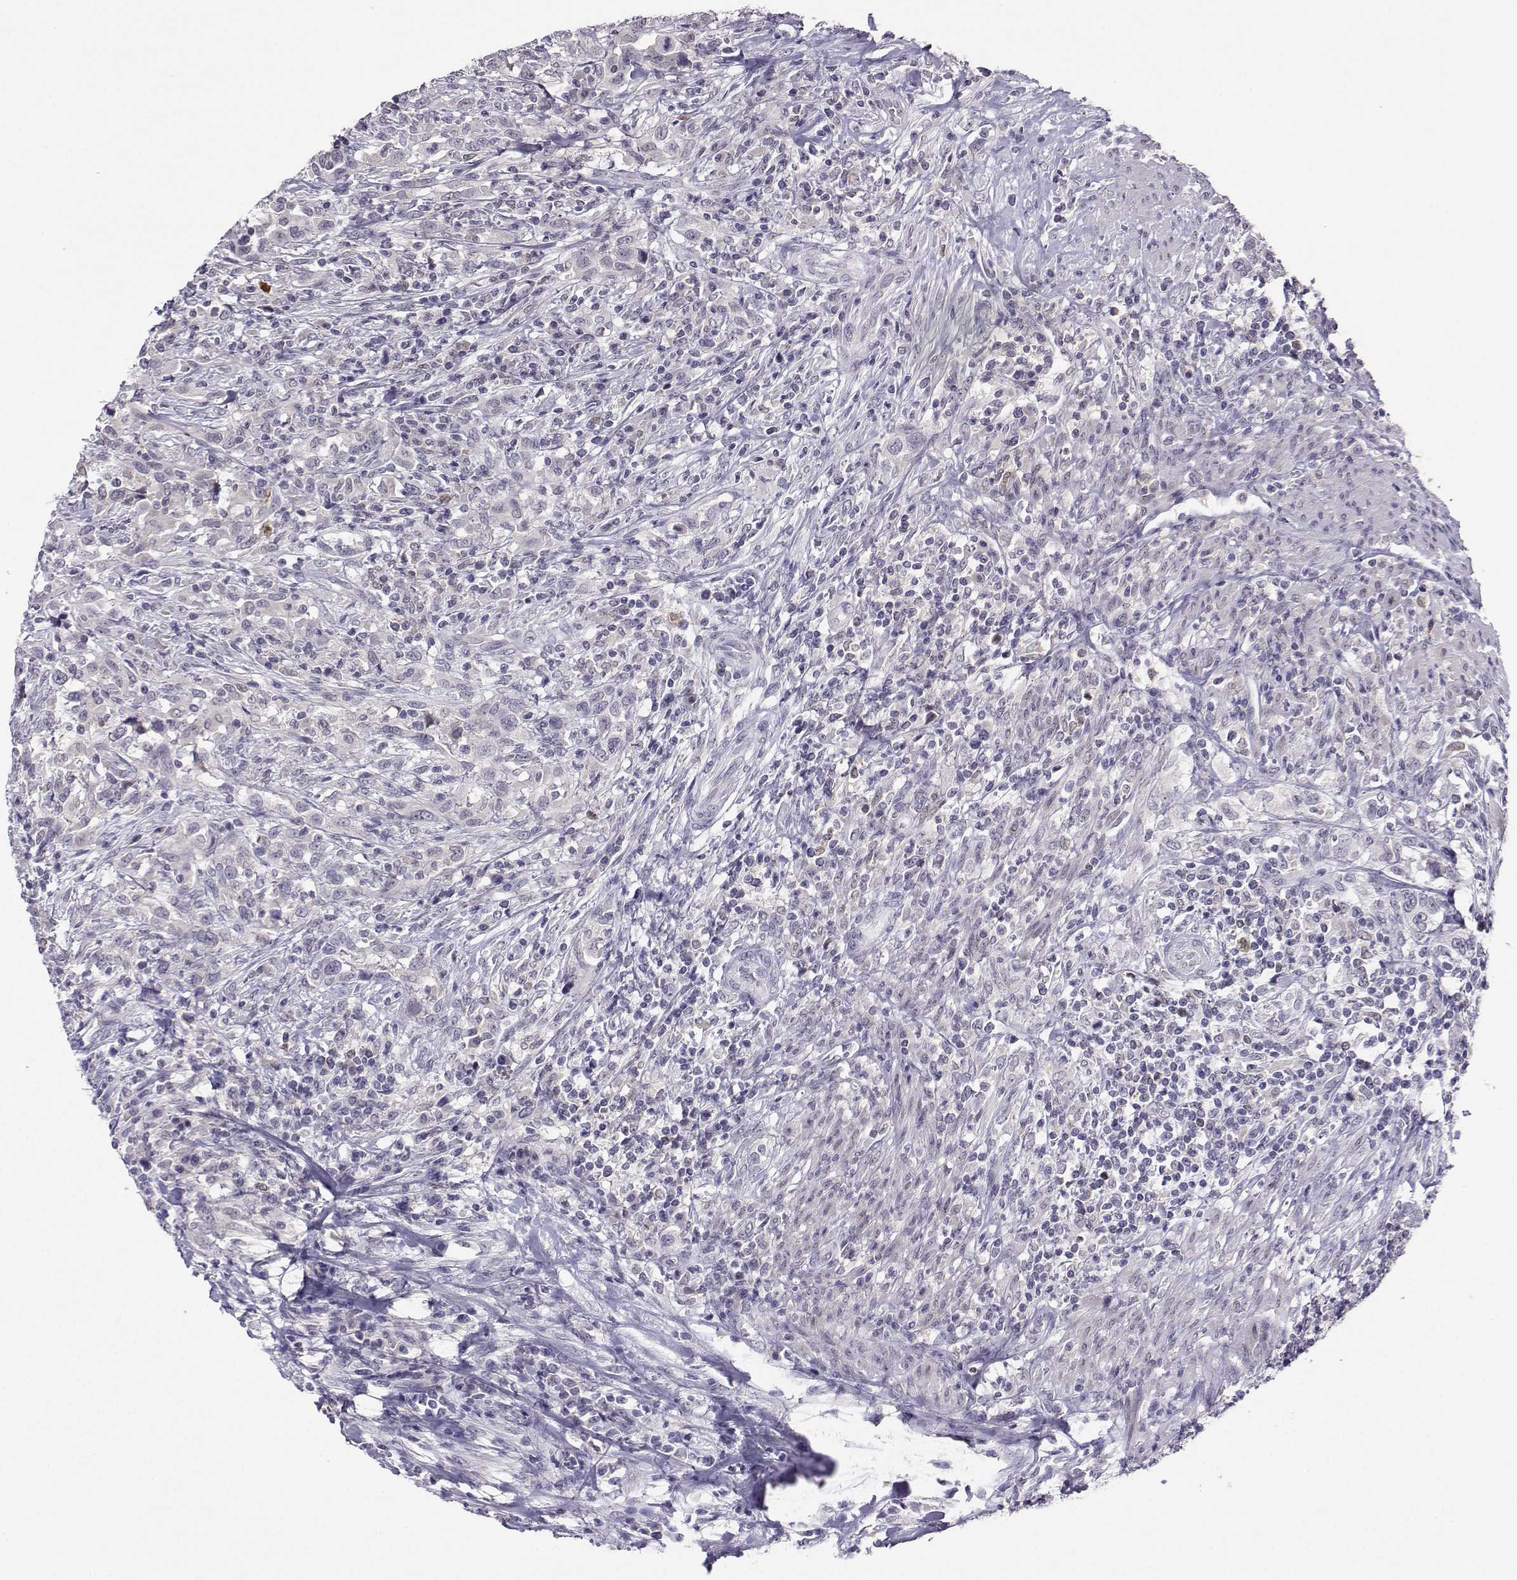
{"staining": {"intensity": "negative", "quantity": "none", "location": "none"}, "tissue": "urothelial cancer", "cell_type": "Tumor cells", "image_type": "cancer", "snomed": [{"axis": "morphology", "description": "Urothelial carcinoma, NOS"}, {"axis": "morphology", "description": "Urothelial carcinoma, High grade"}, {"axis": "topography", "description": "Urinary bladder"}], "caption": "Tumor cells are negative for protein expression in human urothelial carcinoma (high-grade).", "gene": "TBR1", "patient": {"sex": "female", "age": 64}}